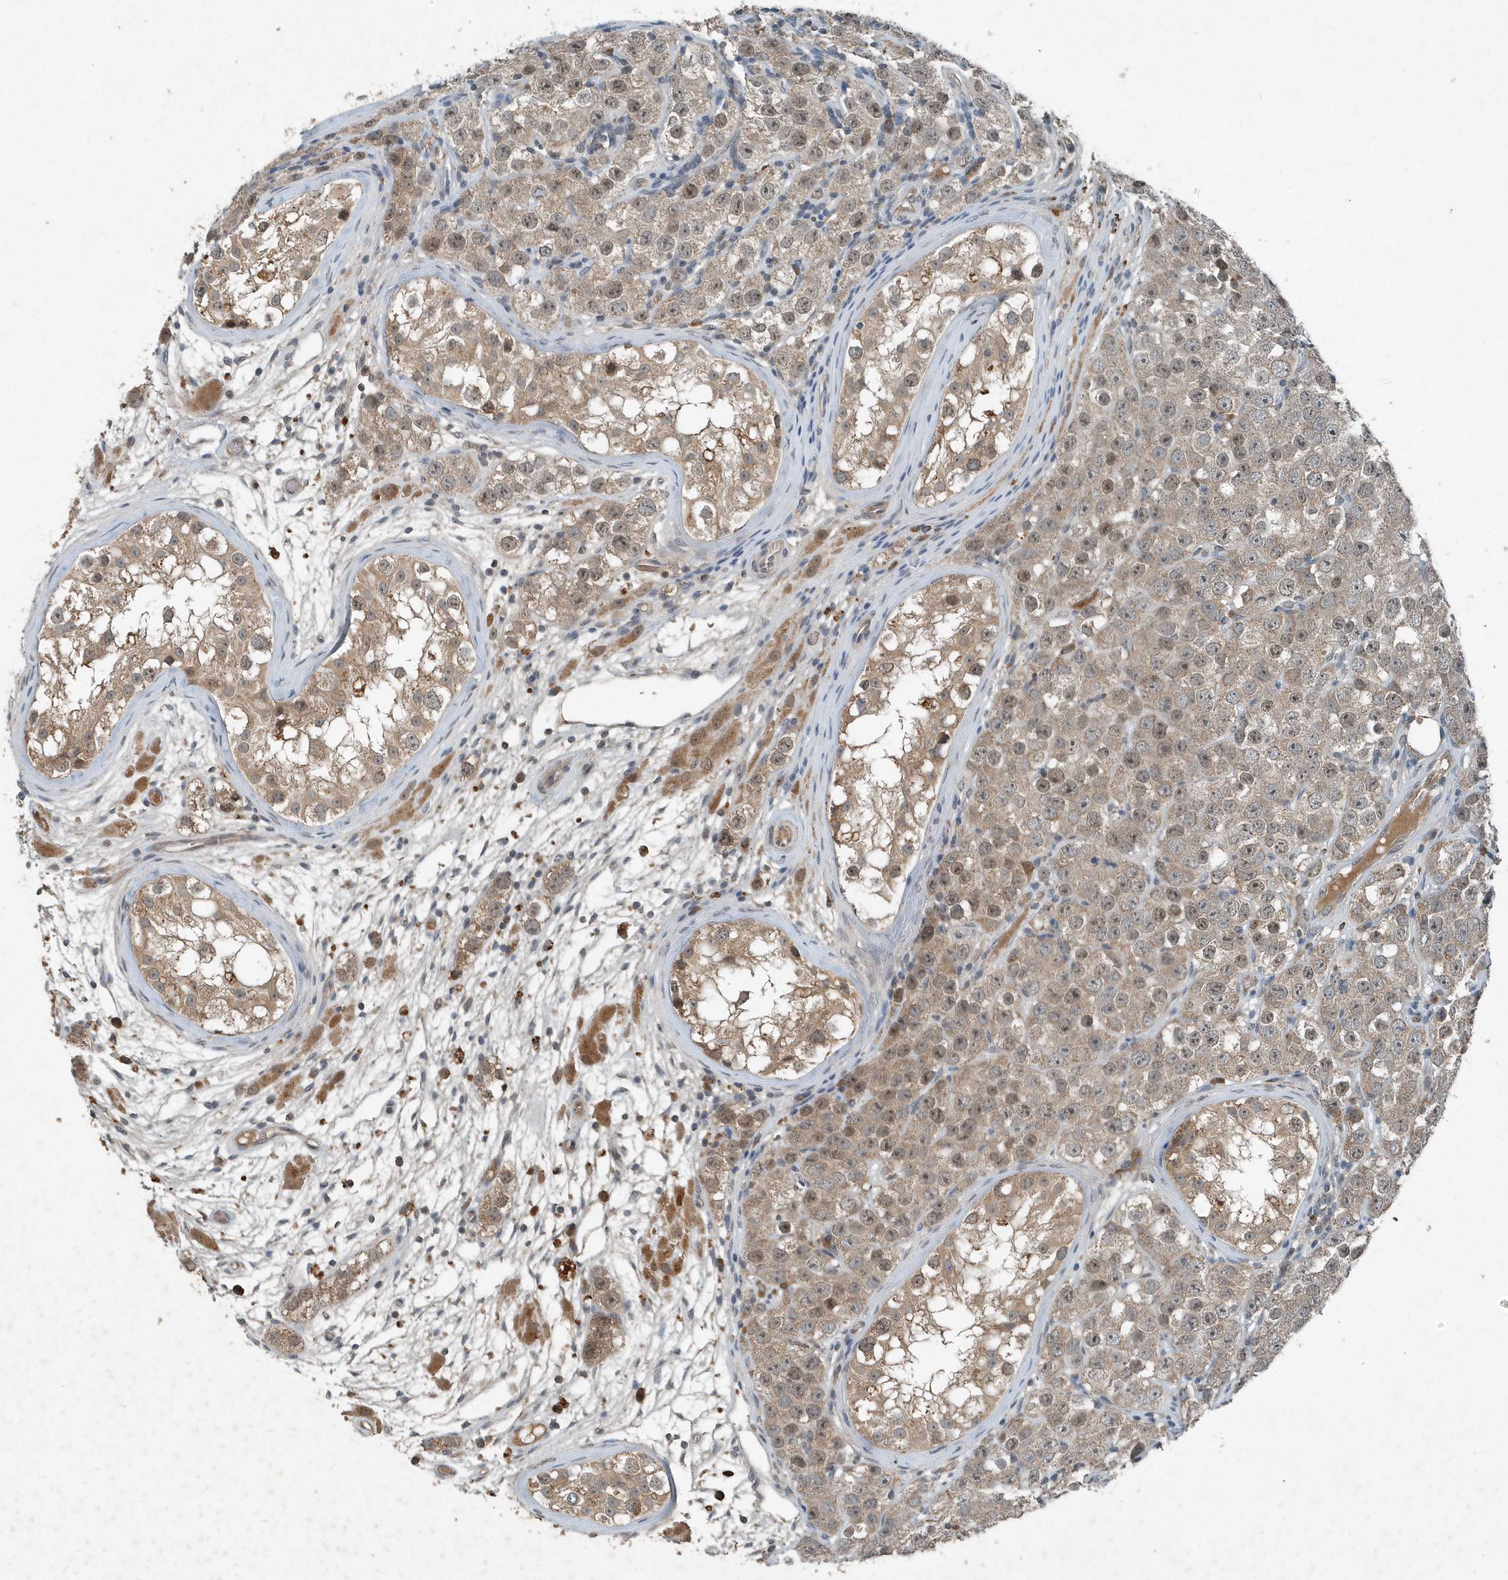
{"staining": {"intensity": "weak", "quantity": ">75%", "location": "cytoplasmic/membranous,nuclear"}, "tissue": "testis cancer", "cell_type": "Tumor cells", "image_type": "cancer", "snomed": [{"axis": "morphology", "description": "Seminoma, NOS"}, {"axis": "topography", "description": "Testis"}], "caption": "Seminoma (testis) stained with immunohistochemistry (IHC) displays weak cytoplasmic/membranous and nuclear positivity in about >75% of tumor cells. The staining is performed using DAB (3,3'-diaminobenzidine) brown chromogen to label protein expression. The nuclei are counter-stained blue using hematoxylin.", "gene": "SCFD2", "patient": {"sex": "male", "age": 28}}